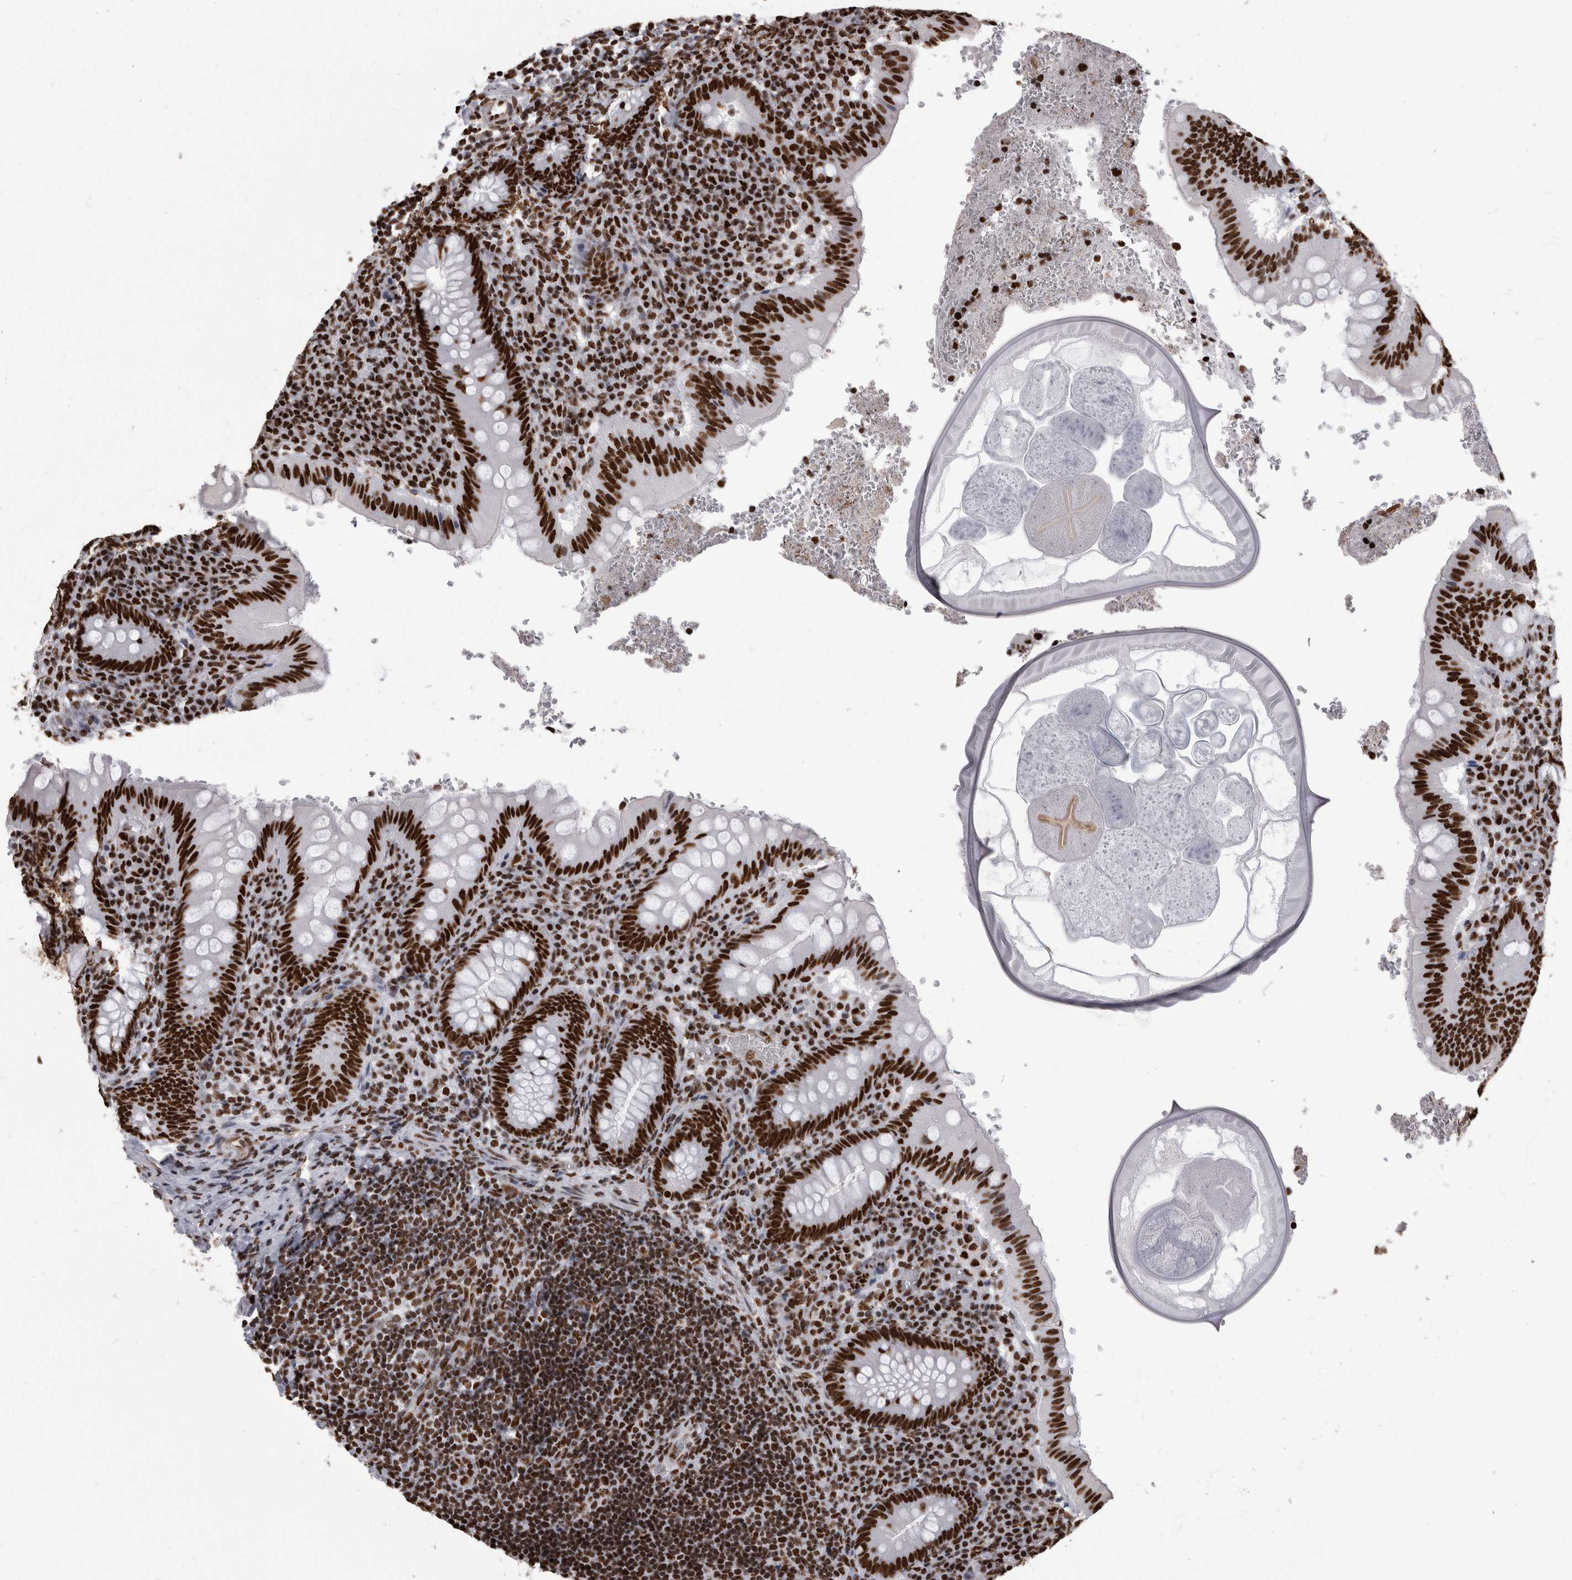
{"staining": {"intensity": "strong", "quantity": ">75%", "location": "nuclear"}, "tissue": "appendix", "cell_type": "Glandular cells", "image_type": "normal", "snomed": [{"axis": "morphology", "description": "Normal tissue, NOS"}, {"axis": "topography", "description": "Appendix"}], "caption": "A brown stain shows strong nuclear positivity of a protein in glandular cells of unremarkable human appendix. (brown staining indicates protein expression, while blue staining denotes nuclei).", "gene": "HNRNPM", "patient": {"sex": "male", "age": 8}}